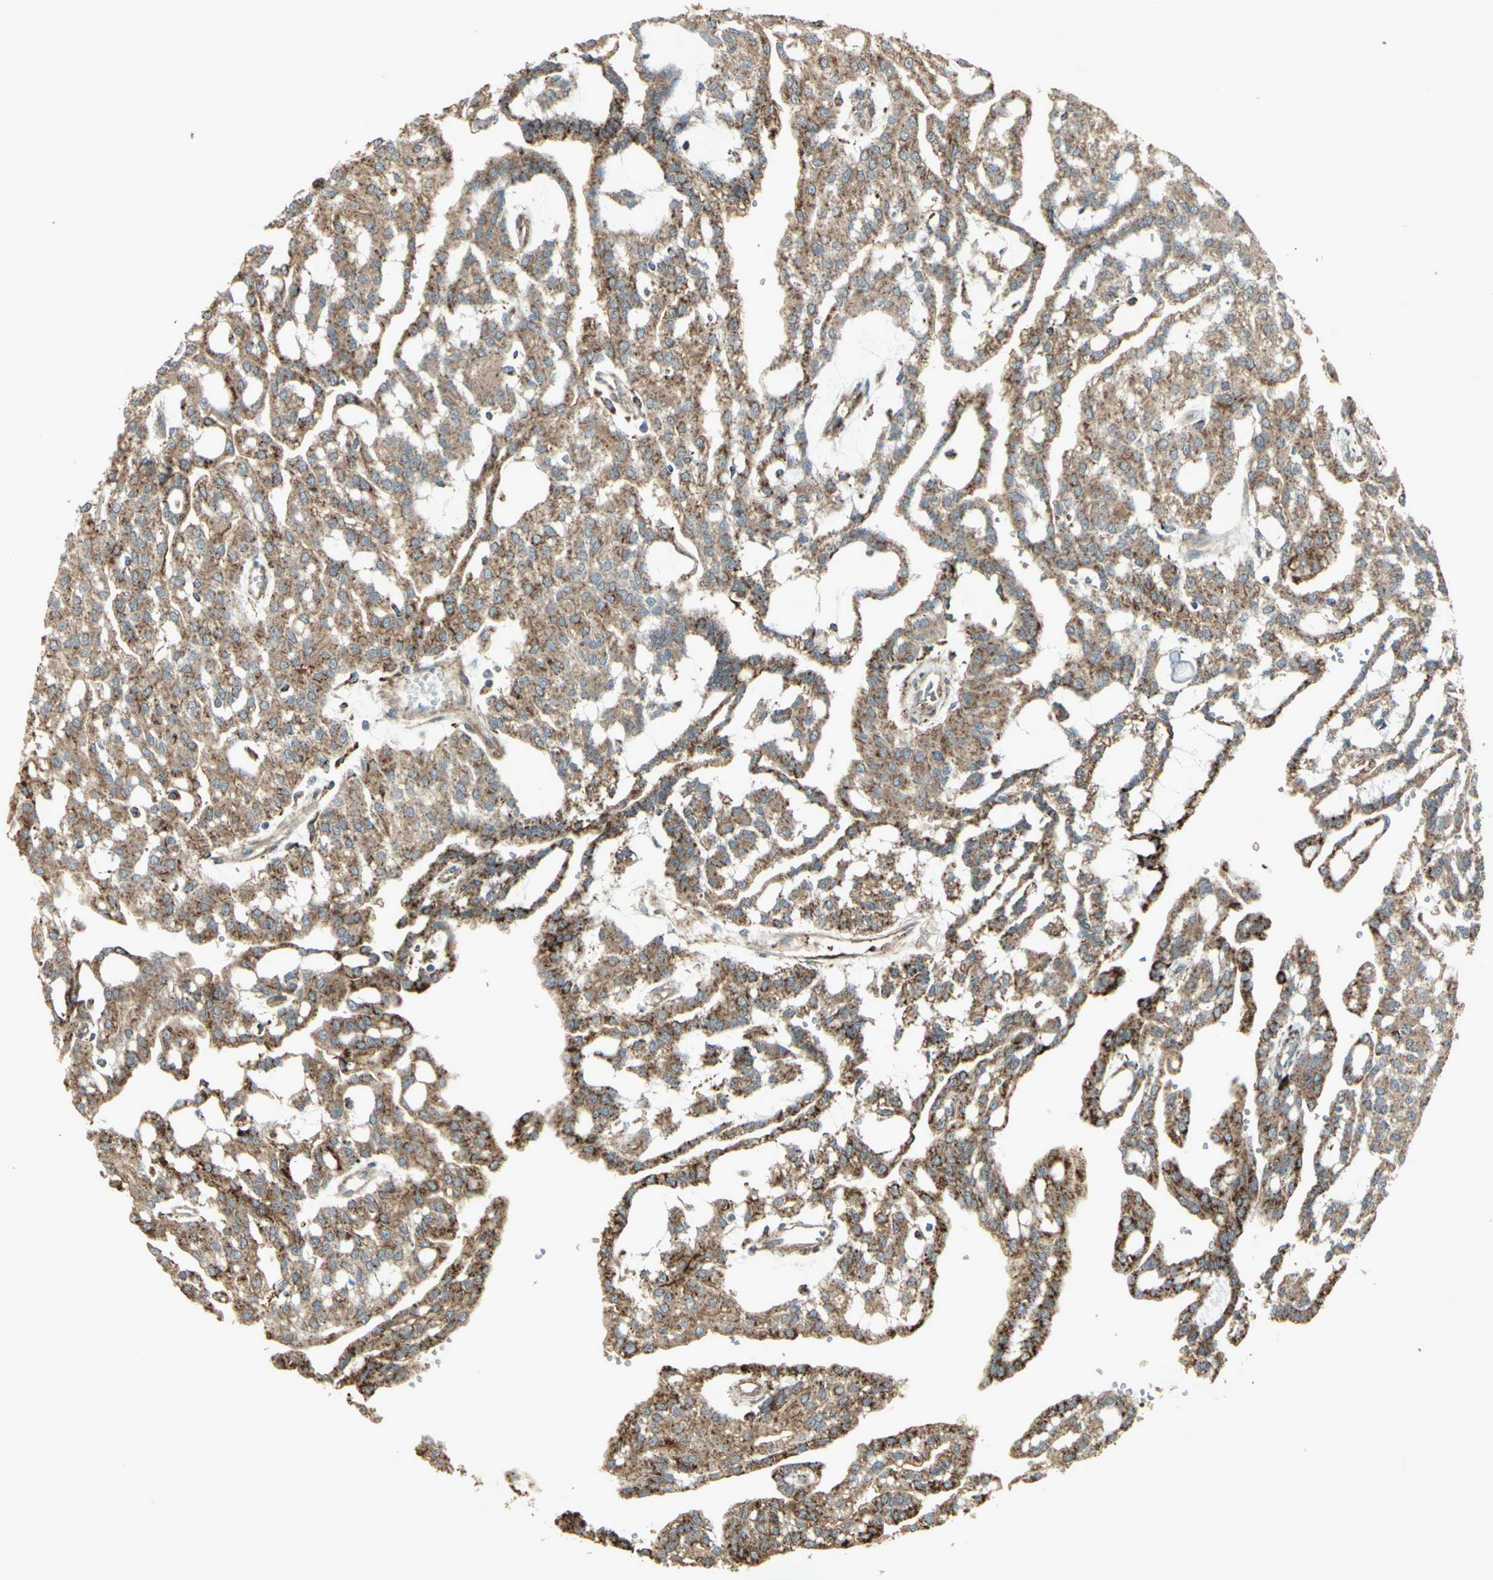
{"staining": {"intensity": "moderate", "quantity": ">75%", "location": "cytoplasmic/membranous"}, "tissue": "renal cancer", "cell_type": "Tumor cells", "image_type": "cancer", "snomed": [{"axis": "morphology", "description": "Adenocarcinoma, NOS"}, {"axis": "topography", "description": "Kidney"}], "caption": "The immunohistochemical stain shows moderate cytoplasmic/membranous expression in tumor cells of renal cancer (adenocarcinoma) tissue.", "gene": "SMO", "patient": {"sex": "male", "age": 63}}